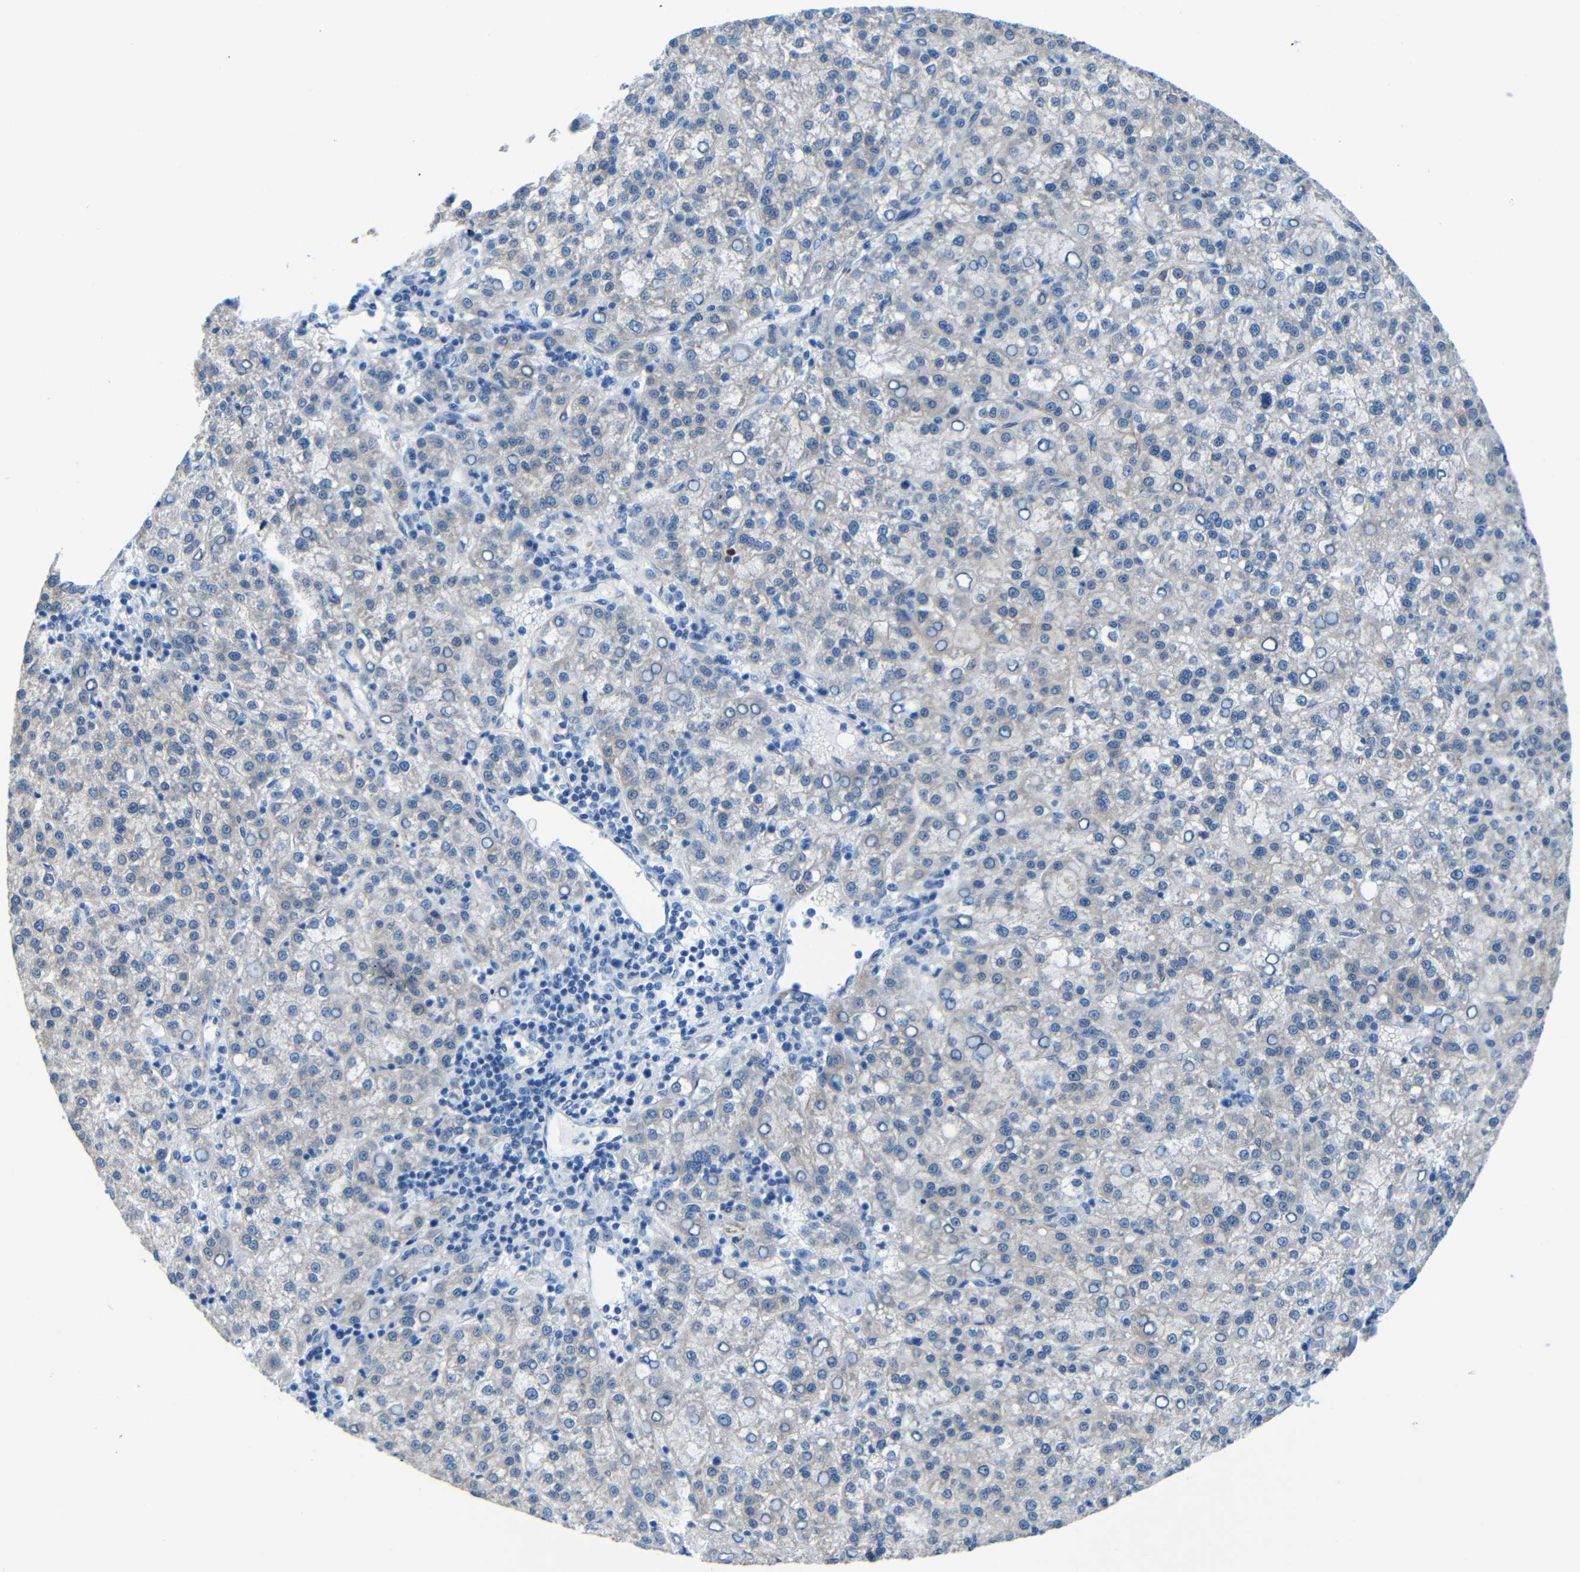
{"staining": {"intensity": "negative", "quantity": "none", "location": "none"}, "tissue": "liver cancer", "cell_type": "Tumor cells", "image_type": "cancer", "snomed": [{"axis": "morphology", "description": "Carcinoma, Hepatocellular, NOS"}, {"axis": "topography", "description": "Liver"}], "caption": "DAB (3,3'-diaminobenzidine) immunohistochemical staining of liver cancer exhibits no significant staining in tumor cells.", "gene": "MAP2", "patient": {"sex": "female", "age": 58}}